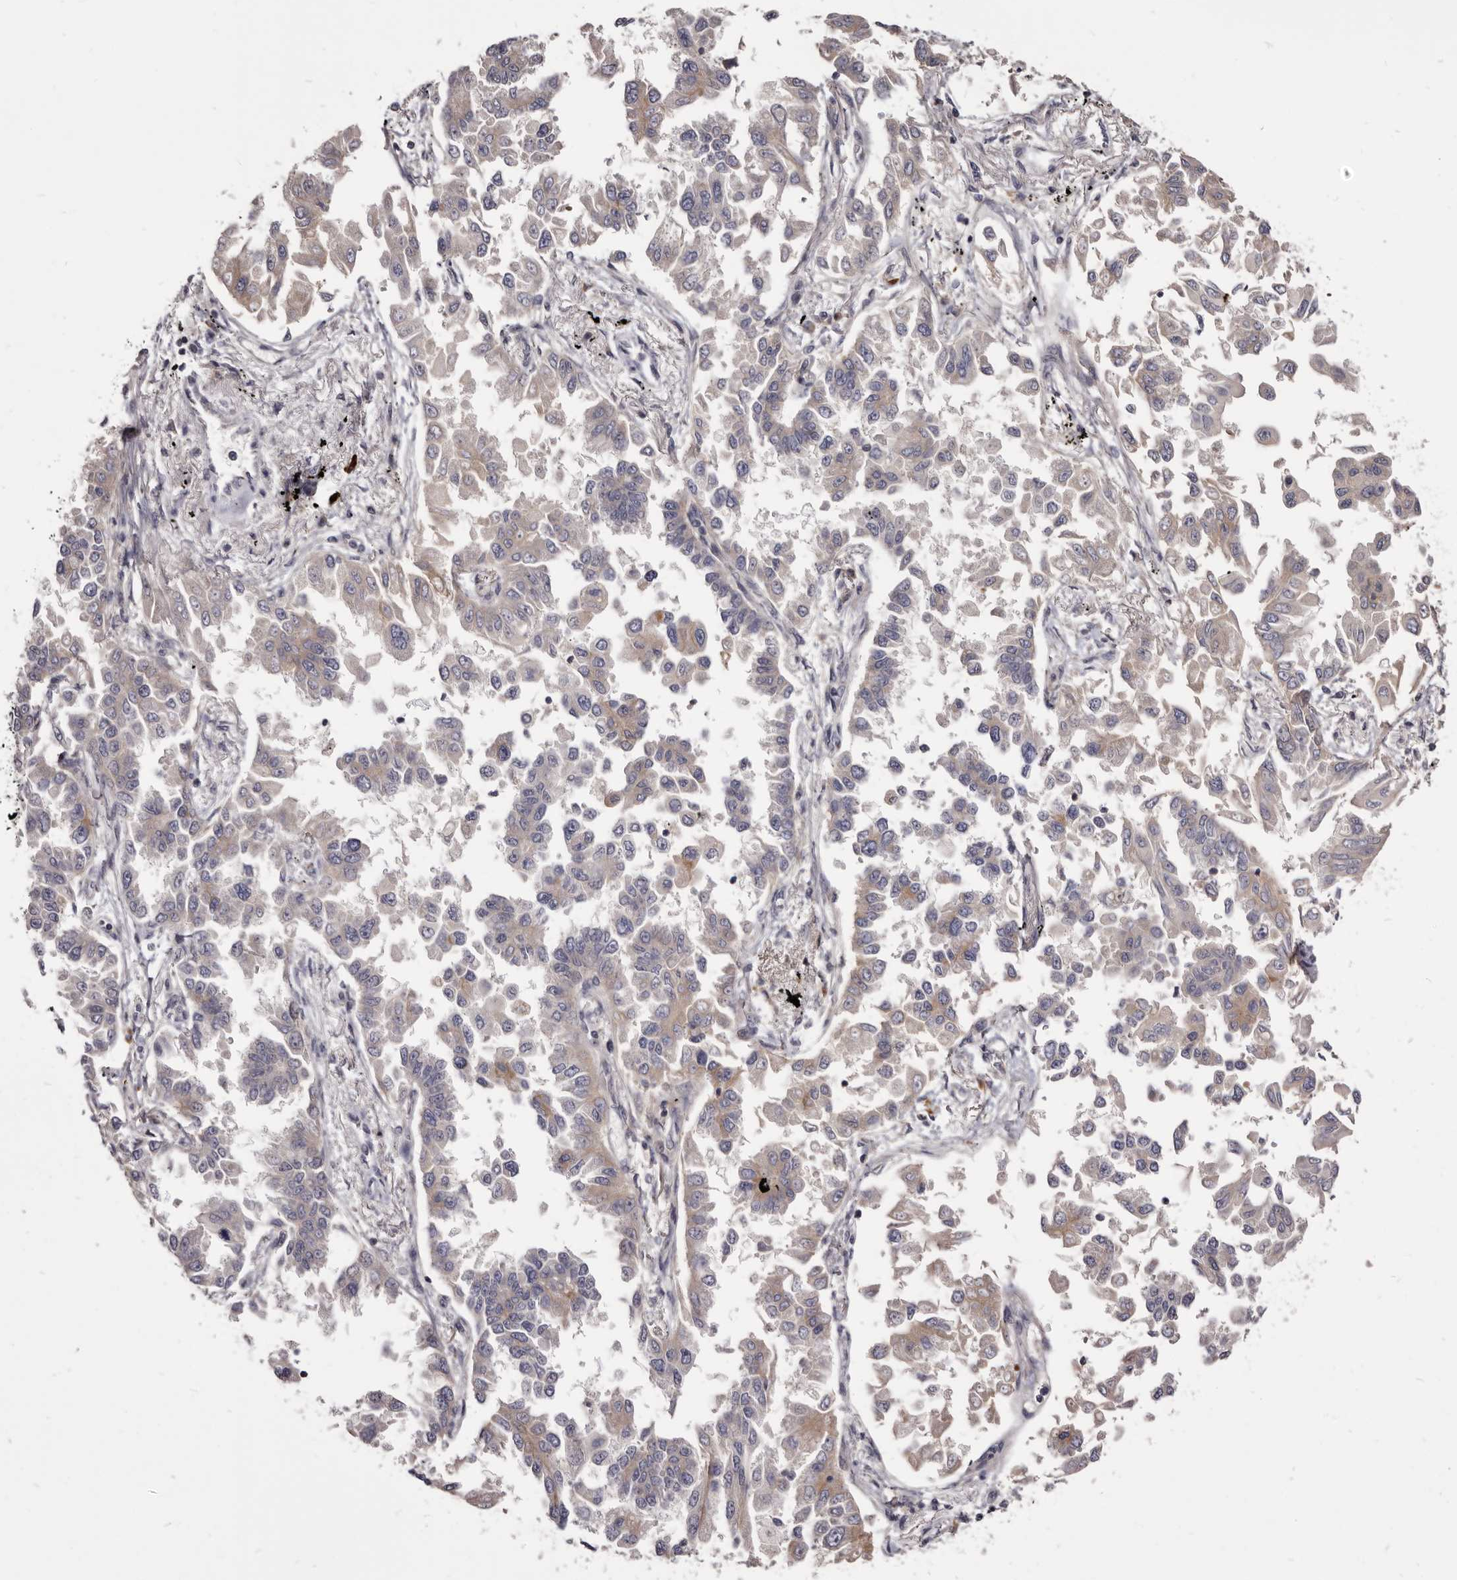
{"staining": {"intensity": "weak", "quantity": "<25%", "location": "cytoplasmic/membranous"}, "tissue": "lung cancer", "cell_type": "Tumor cells", "image_type": "cancer", "snomed": [{"axis": "morphology", "description": "Adenocarcinoma, NOS"}, {"axis": "topography", "description": "Lung"}], "caption": "Adenocarcinoma (lung) stained for a protein using immunohistochemistry (IHC) displays no positivity tumor cells.", "gene": "FAS", "patient": {"sex": "female", "age": 67}}